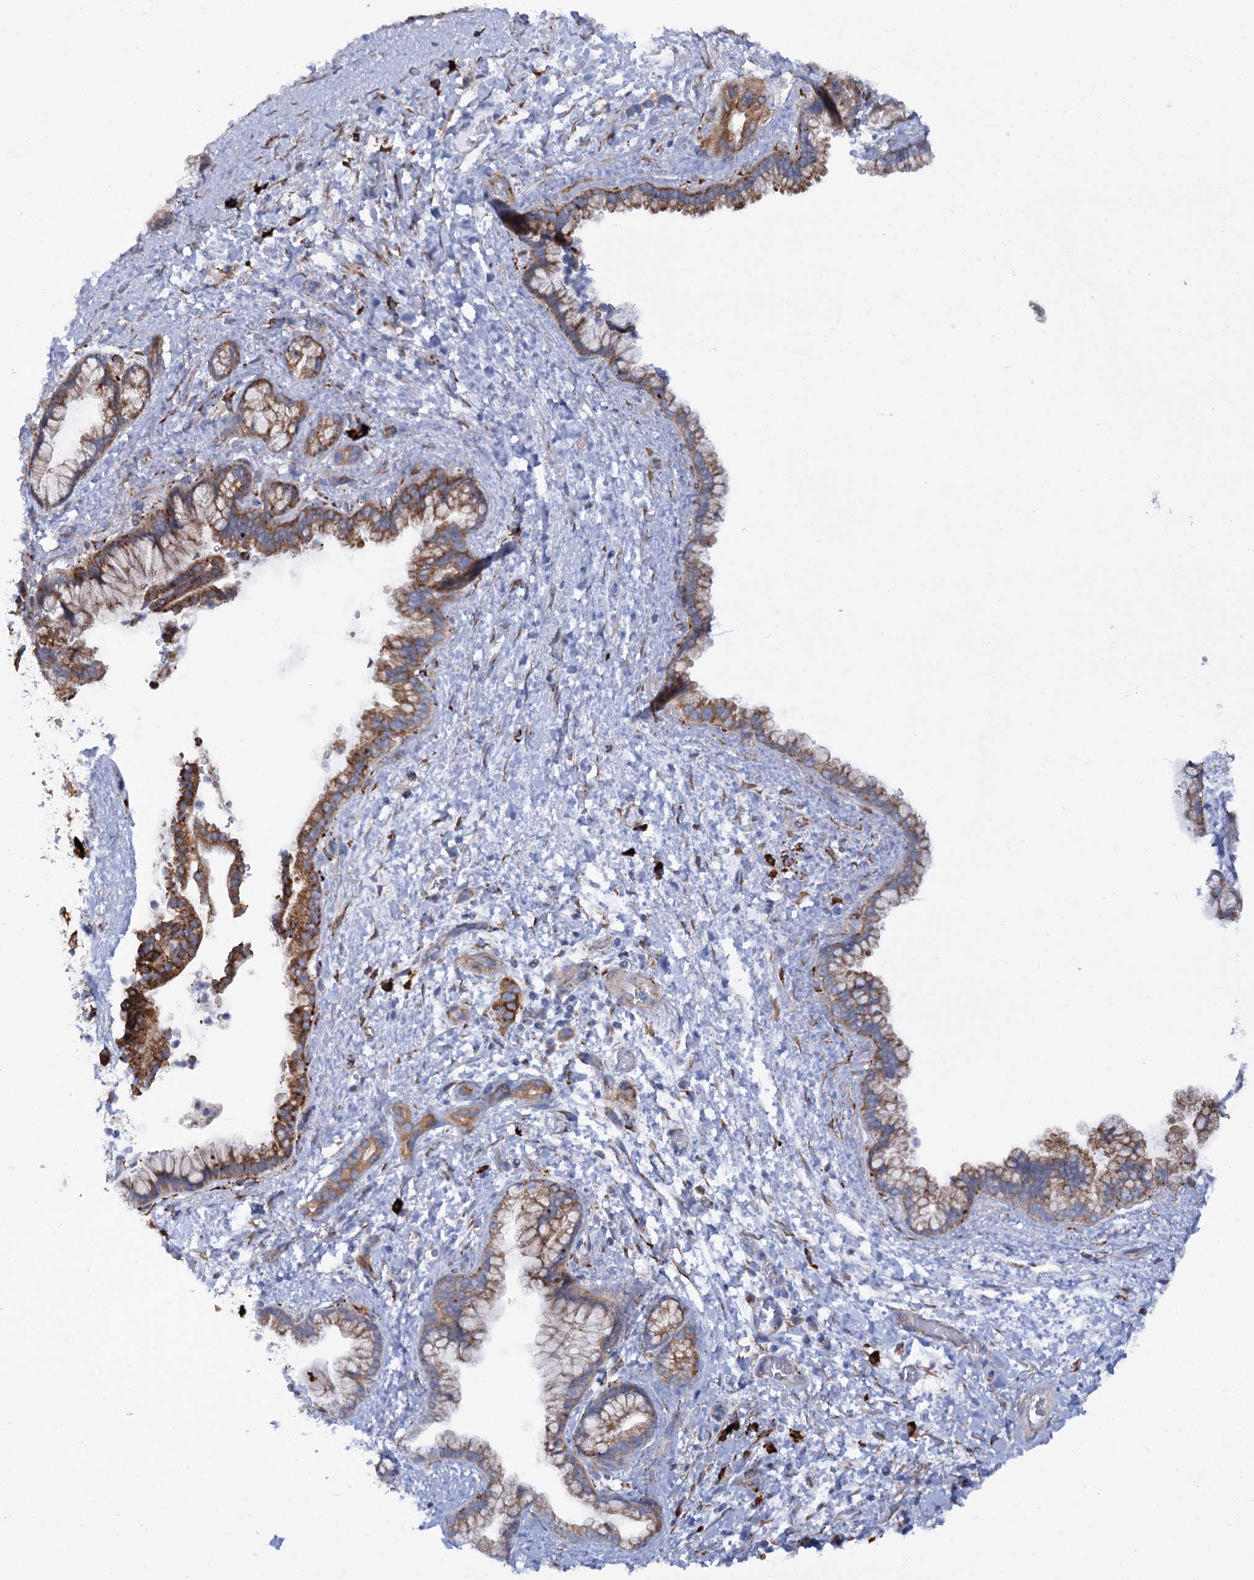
{"staining": {"intensity": "moderate", "quantity": ">75%", "location": "cytoplasmic/membranous"}, "tissue": "pancreatic cancer", "cell_type": "Tumor cells", "image_type": "cancer", "snomed": [{"axis": "morphology", "description": "Adenocarcinoma, NOS"}, {"axis": "topography", "description": "Pancreas"}], "caption": "Moderate cytoplasmic/membranous staining for a protein is seen in about >75% of tumor cells of pancreatic cancer (adenocarcinoma) using immunohistochemistry.", "gene": "SHE", "patient": {"sex": "female", "age": 78}}